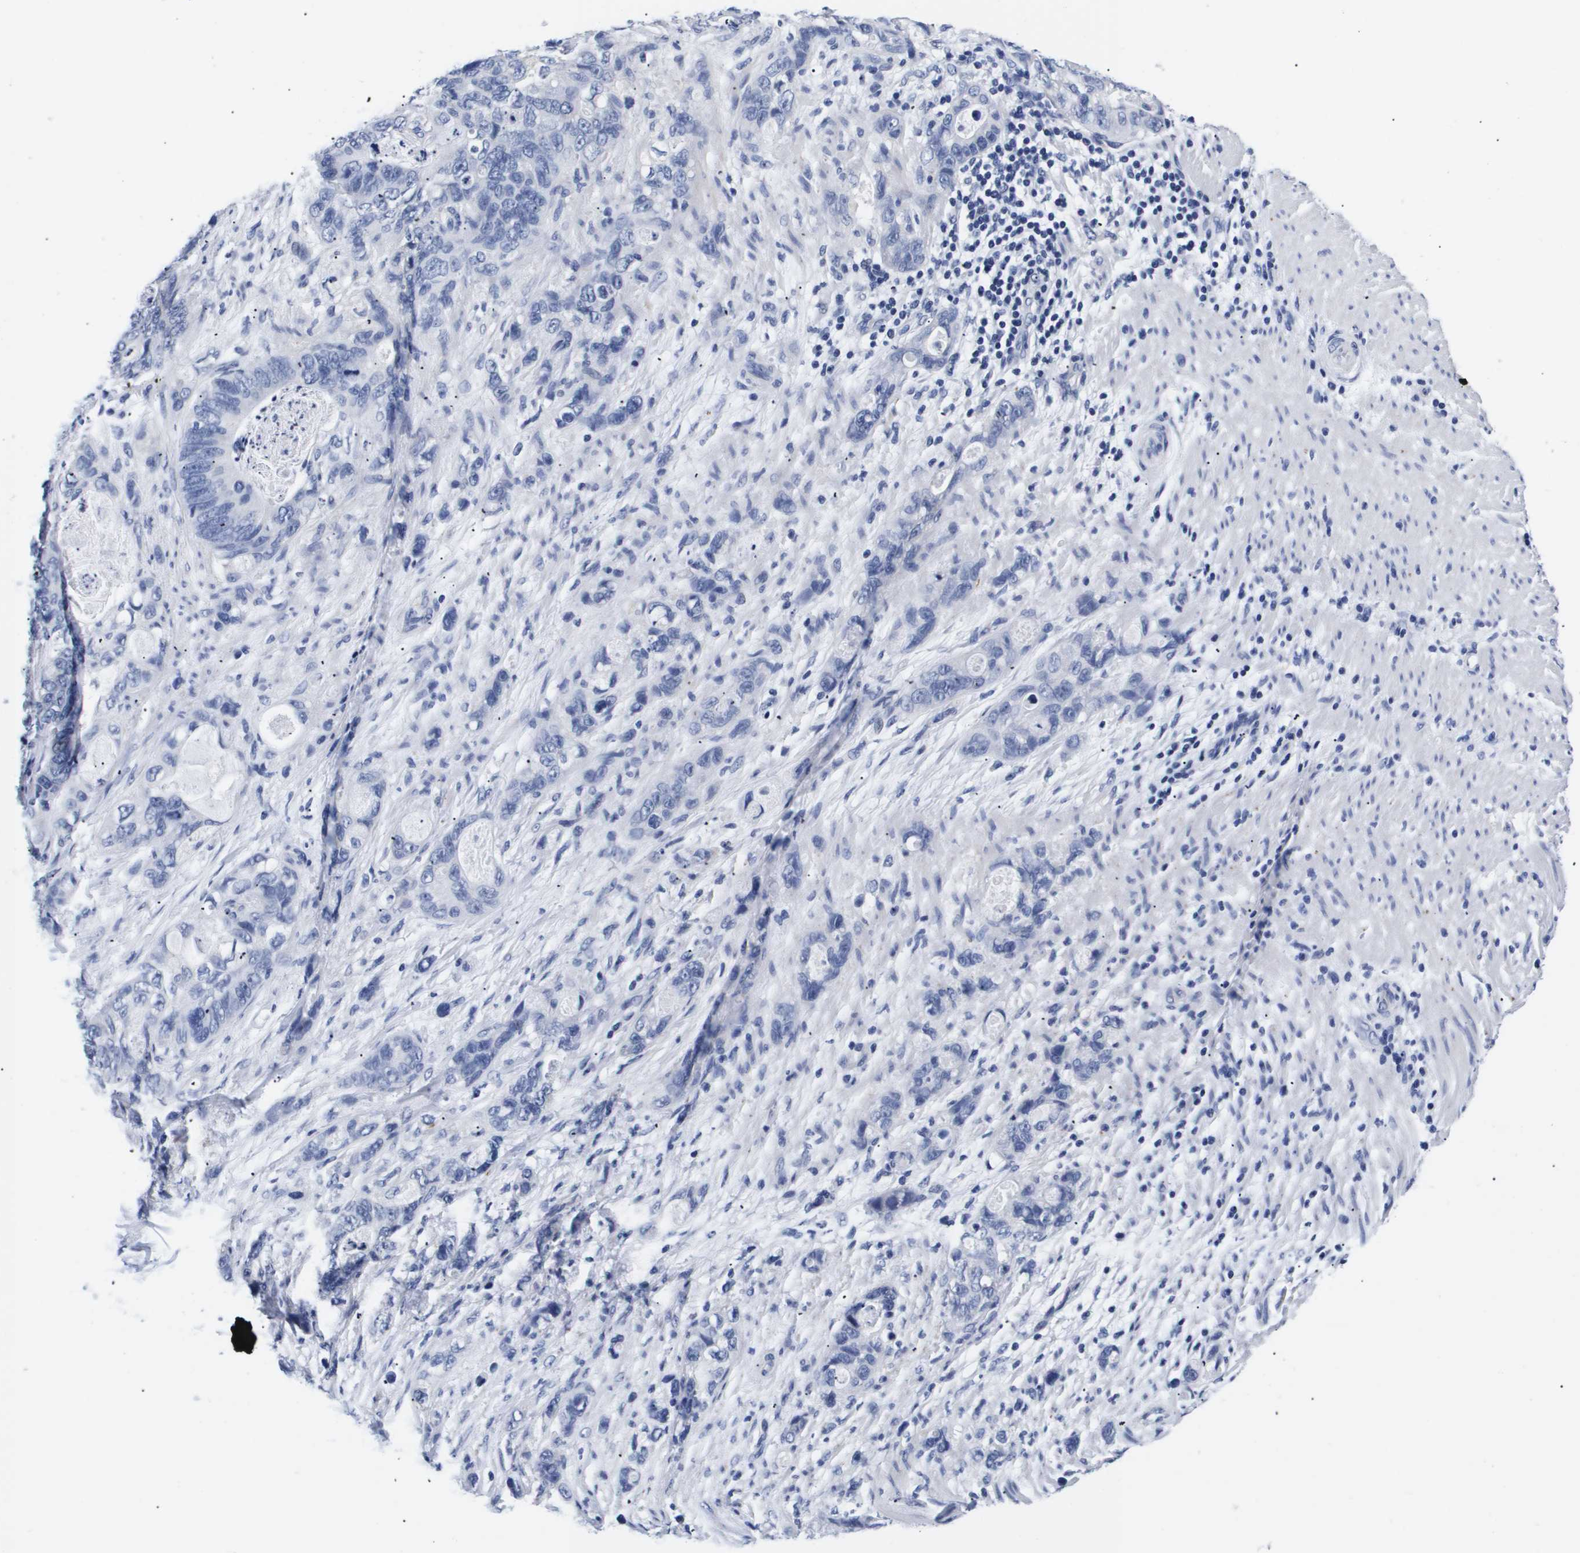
{"staining": {"intensity": "negative", "quantity": "none", "location": "none"}, "tissue": "stomach cancer", "cell_type": "Tumor cells", "image_type": "cancer", "snomed": [{"axis": "morphology", "description": "Normal tissue, NOS"}, {"axis": "morphology", "description": "Adenocarcinoma, NOS"}, {"axis": "topography", "description": "Stomach"}], "caption": "An image of stomach adenocarcinoma stained for a protein exhibits no brown staining in tumor cells.", "gene": "ATP6V0A4", "patient": {"sex": "female", "age": 89}}